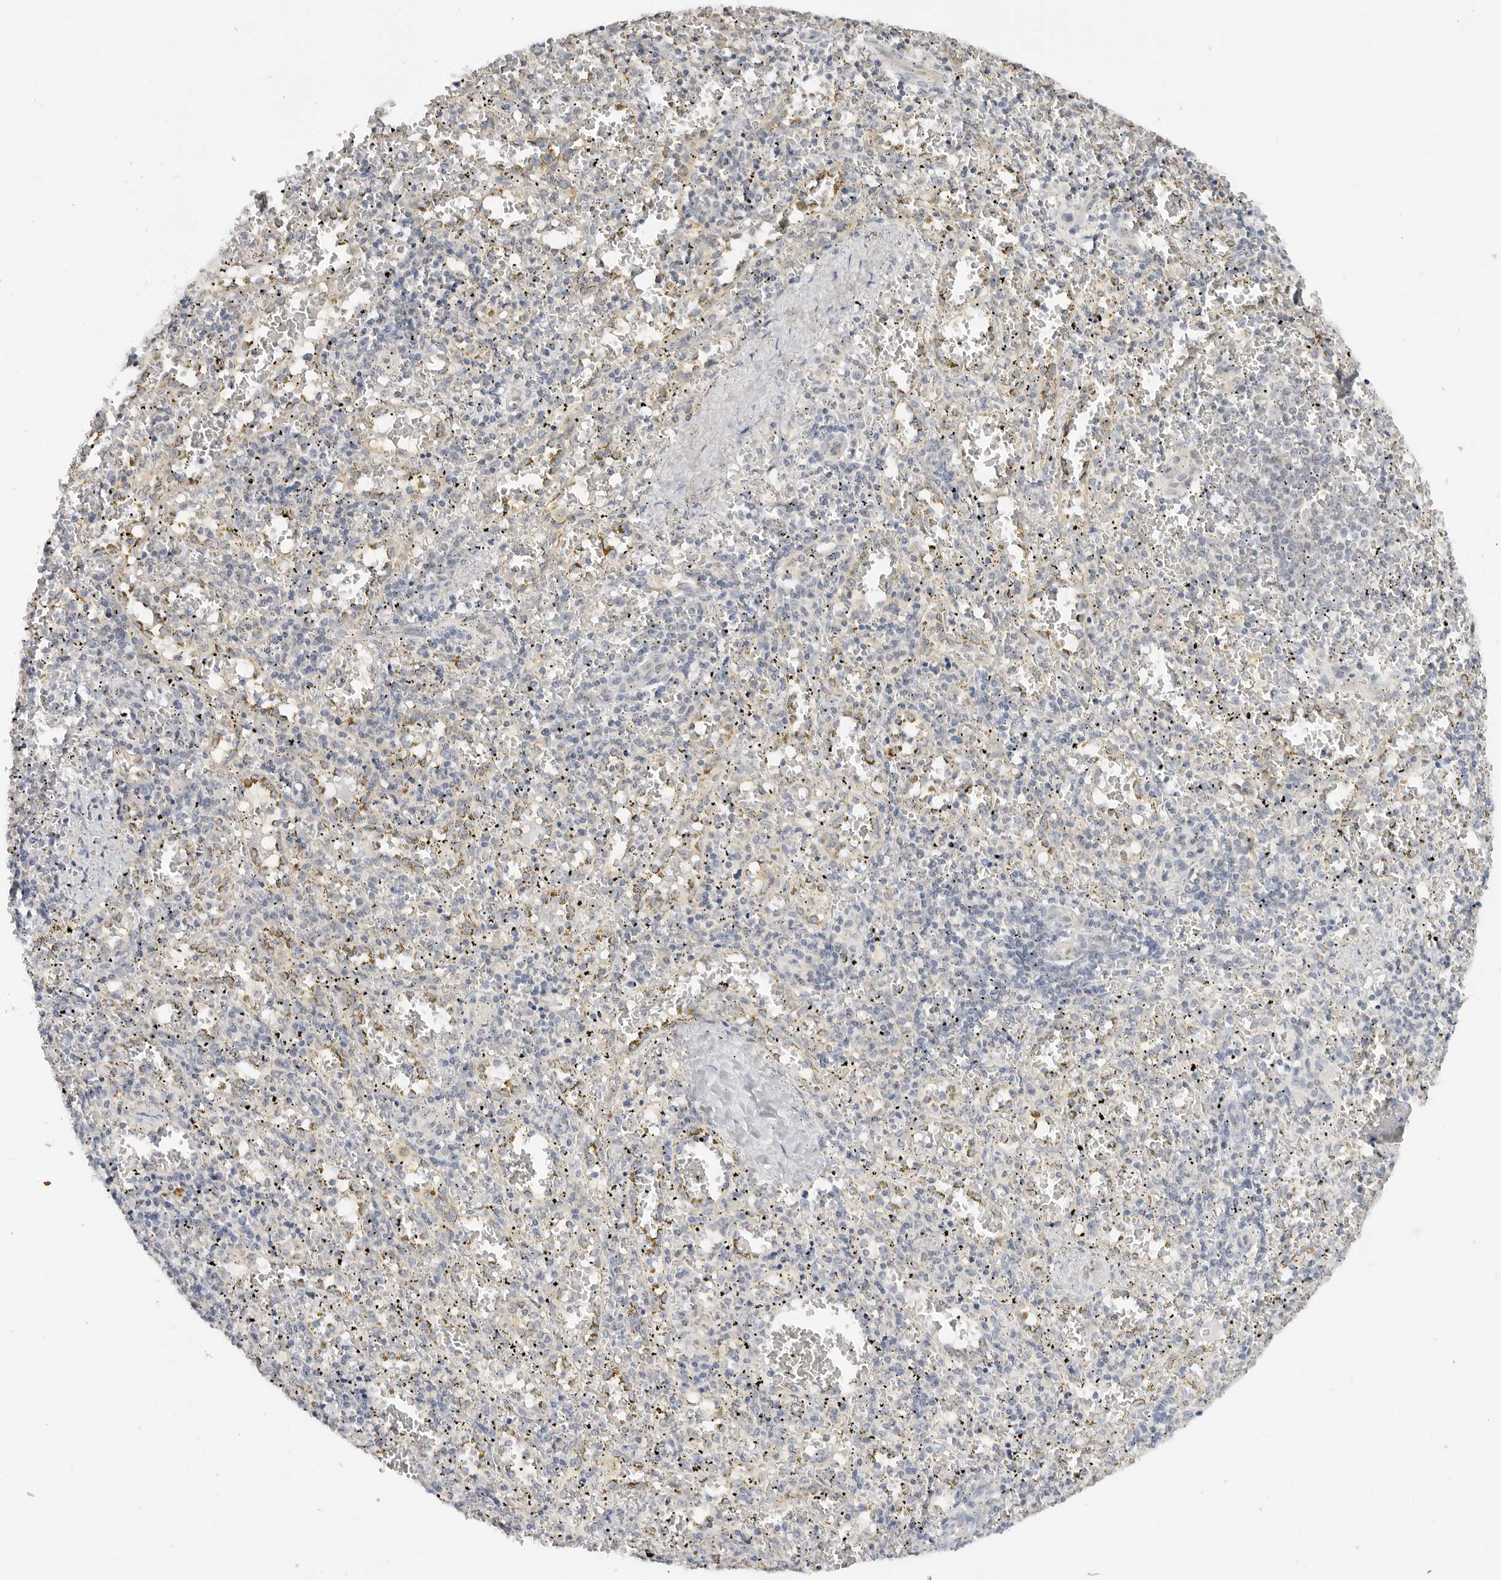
{"staining": {"intensity": "negative", "quantity": "none", "location": "none"}, "tissue": "spleen", "cell_type": "Cells in red pulp", "image_type": "normal", "snomed": [{"axis": "morphology", "description": "Normal tissue, NOS"}, {"axis": "topography", "description": "Spleen"}], "caption": "Cells in red pulp show no significant protein positivity in unremarkable spleen.", "gene": "MAP2K5", "patient": {"sex": "male", "age": 11}}